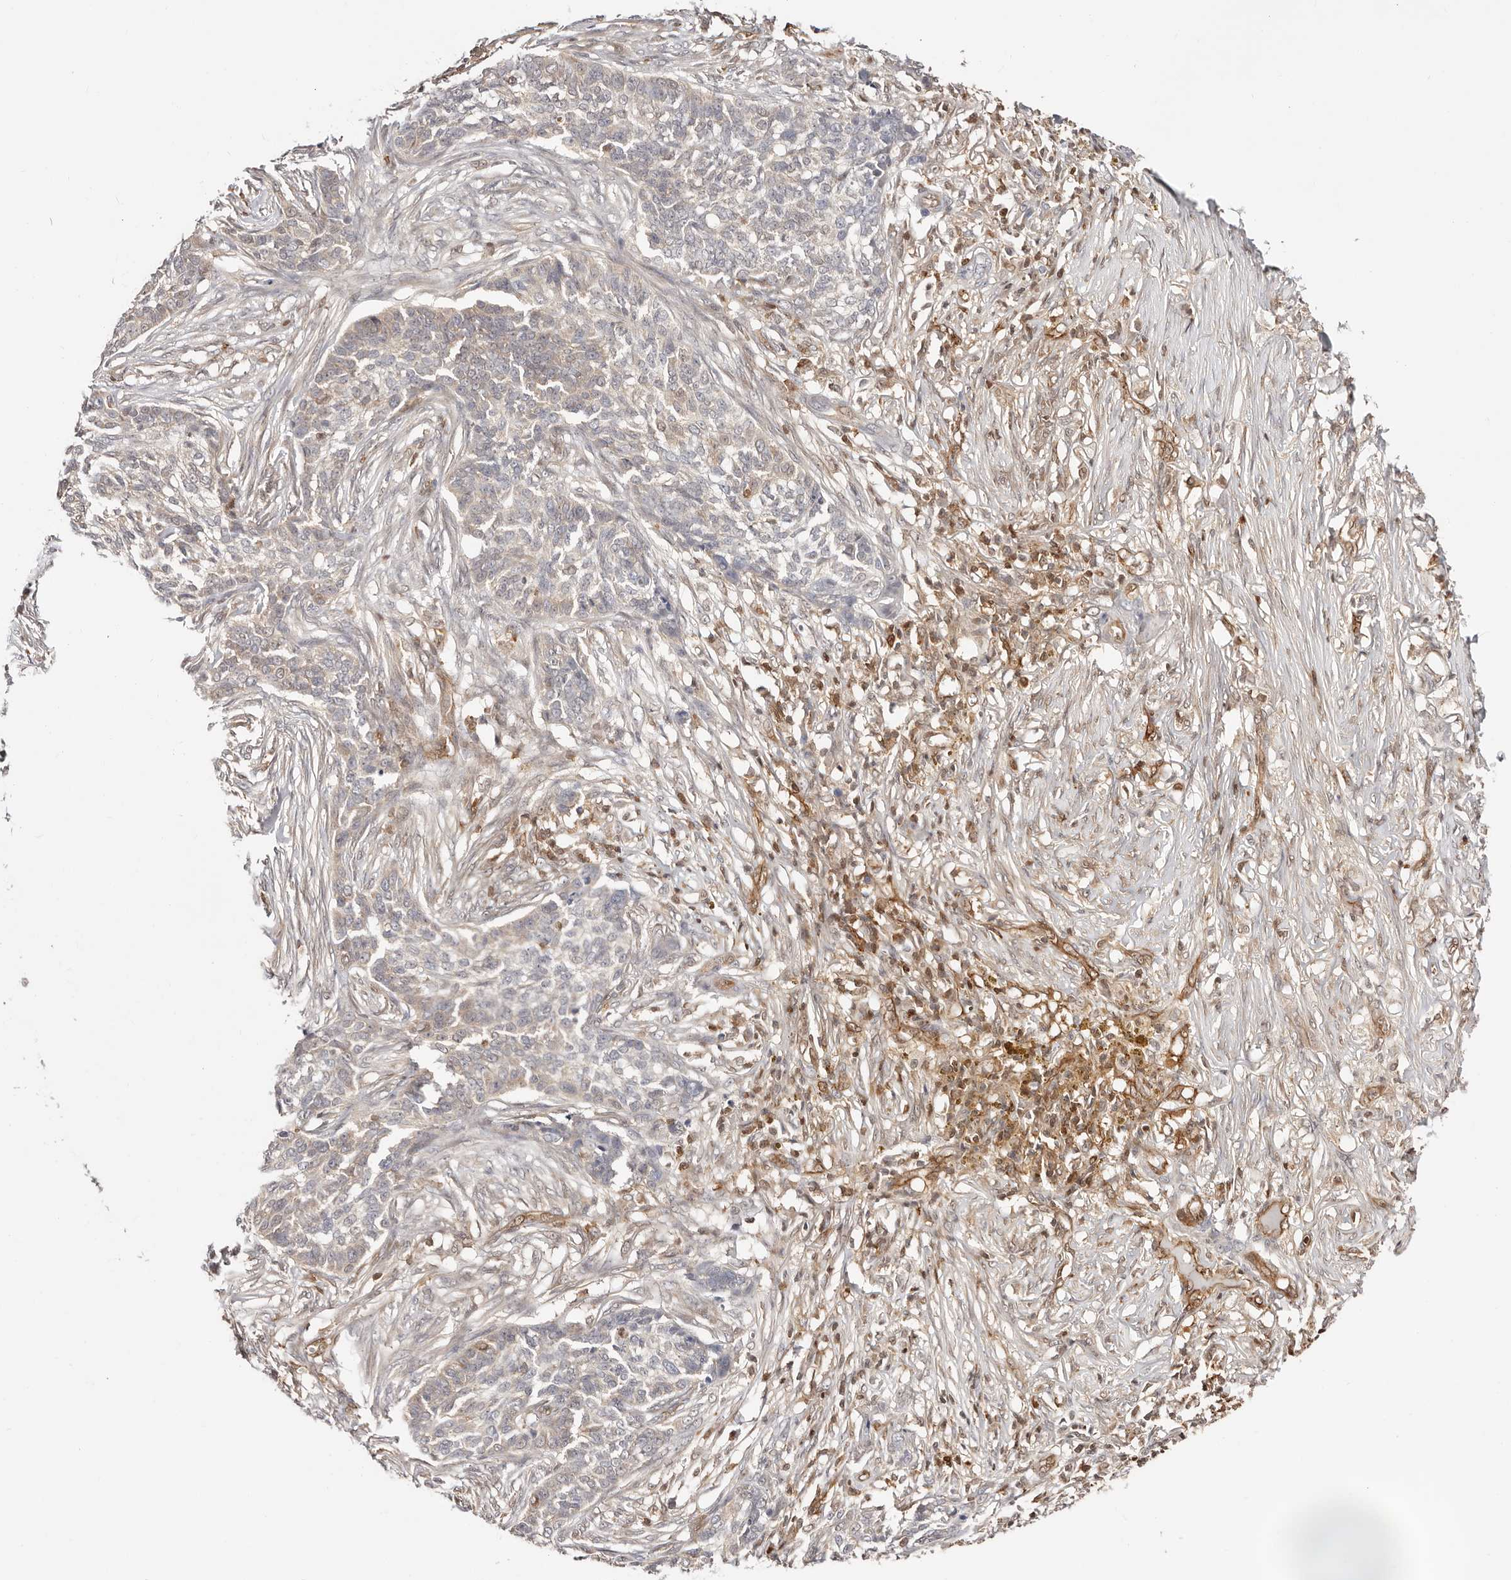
{"staining": {"intensity": "weak", "quantity": "<25%", "location": "cytoplasmic/membranous"}, "tissue": "skin cancer", "cell_type": "Tumor cells", "image_type": "cancer", "snomed": [{"axis": "morphology", "description": "Basal cell carcinoma"}, {"axis": "topography", "description": "Skin"}], "caption": "Protein analysis of basal cell carcinoma (skin) reveals no significant positivity in tumor cells. The staining was performed using DAB to visualize the protein expression in brown, while the nuclei were stained in blue with hematoxylin (Magnification: 20x).", "gene": "STAT5A", "patient": {"sex": "male", "age": 85}}